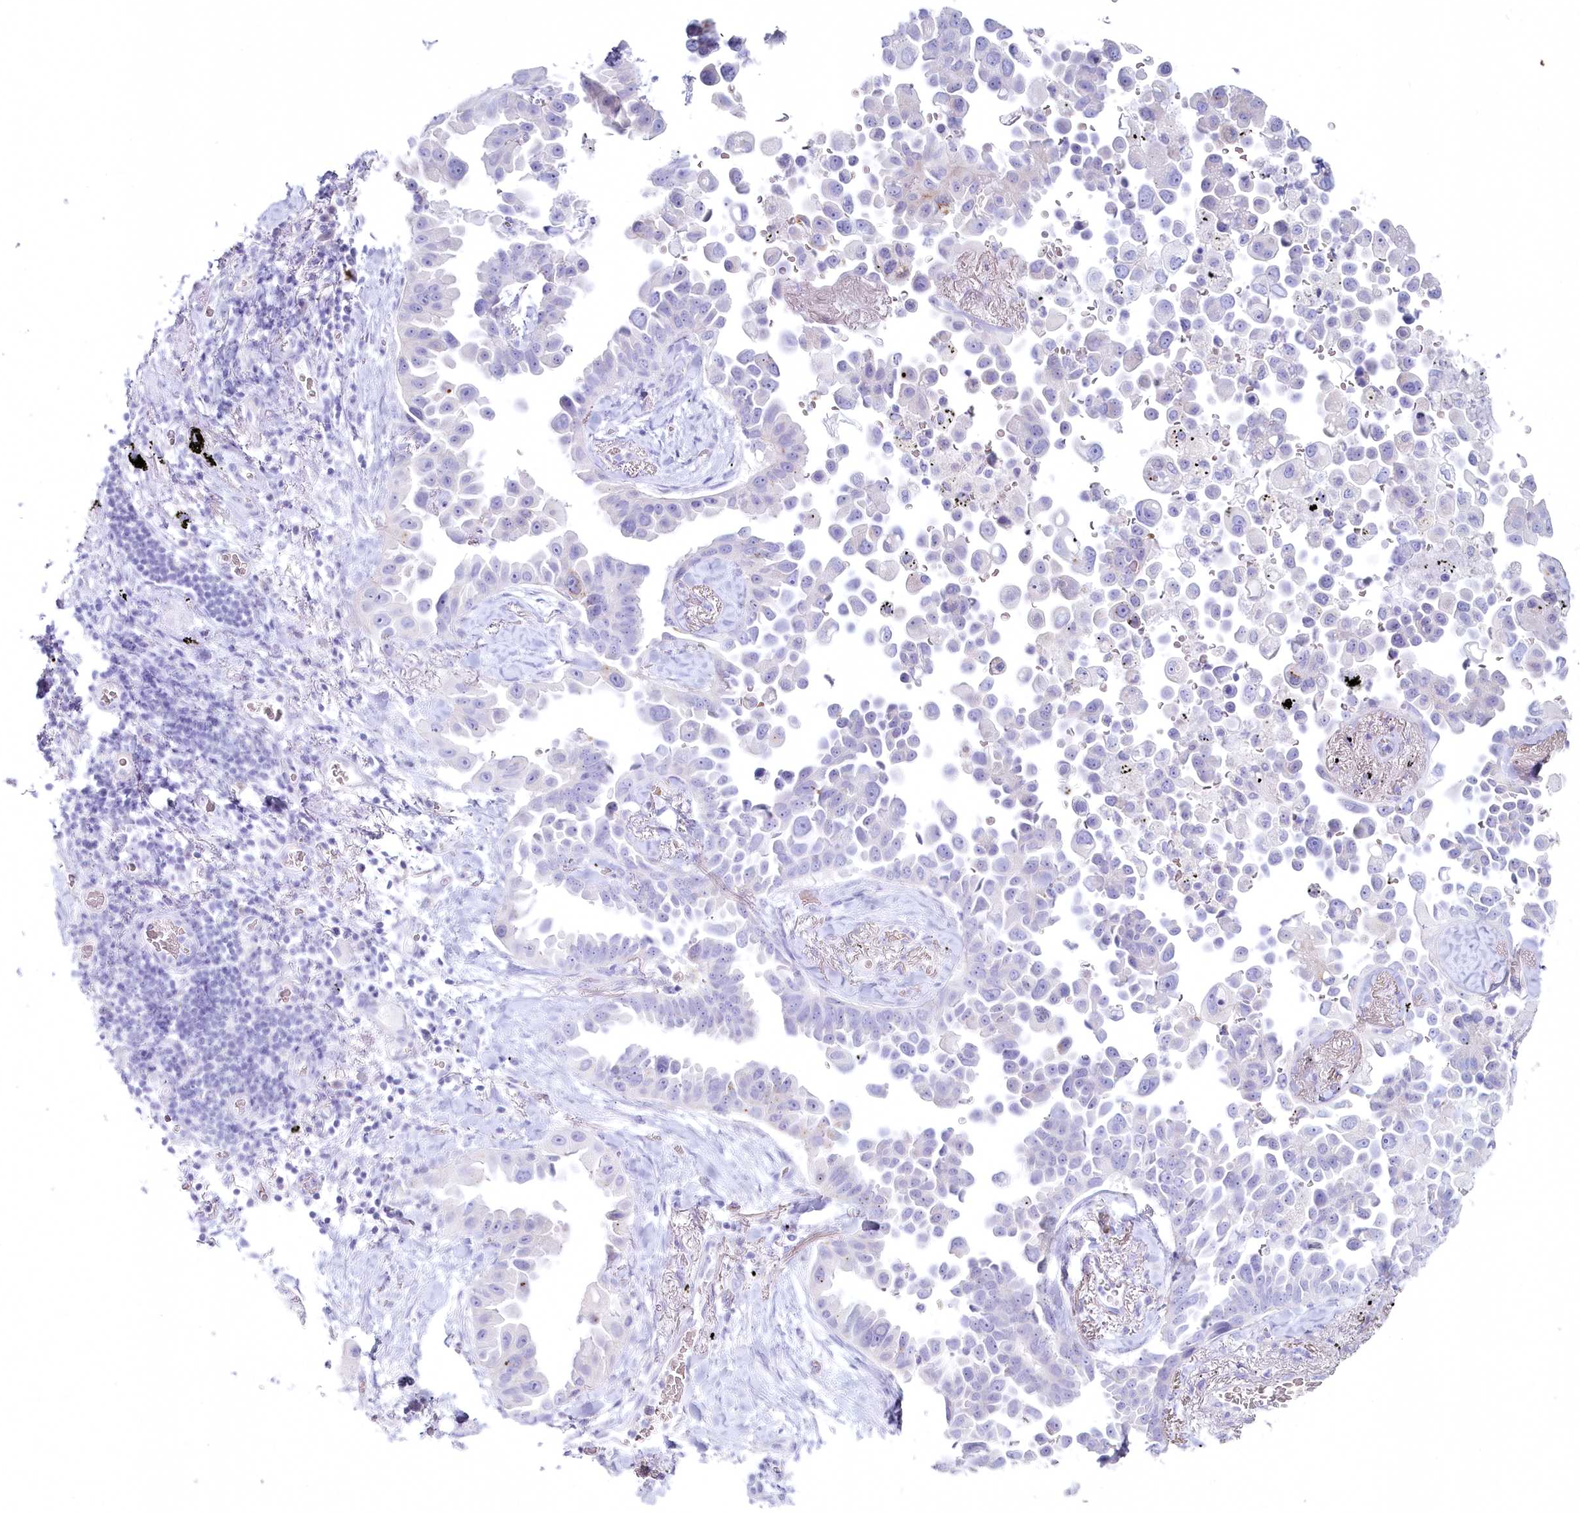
{"staining": {"intensity": "negative", "quantity": "none", "location": "none"}, "tissue": "lung cancer", "cell_type": "Tumor cells", "image_type": "cancer", "snomed": [{"axis": "morphology", "description": "Adenocarcinoma, NOS"}, {"axis": "topography", "description": "Lung"}], "caption": "An immunohistochemistry (IHC) photomicrograph of lung adenocarcinoma is shown. There is no staining in tumor cells of lung adenocarcinoma.", "gene": "IFIT5", "patient": {"sex": "female", "age": 67}}